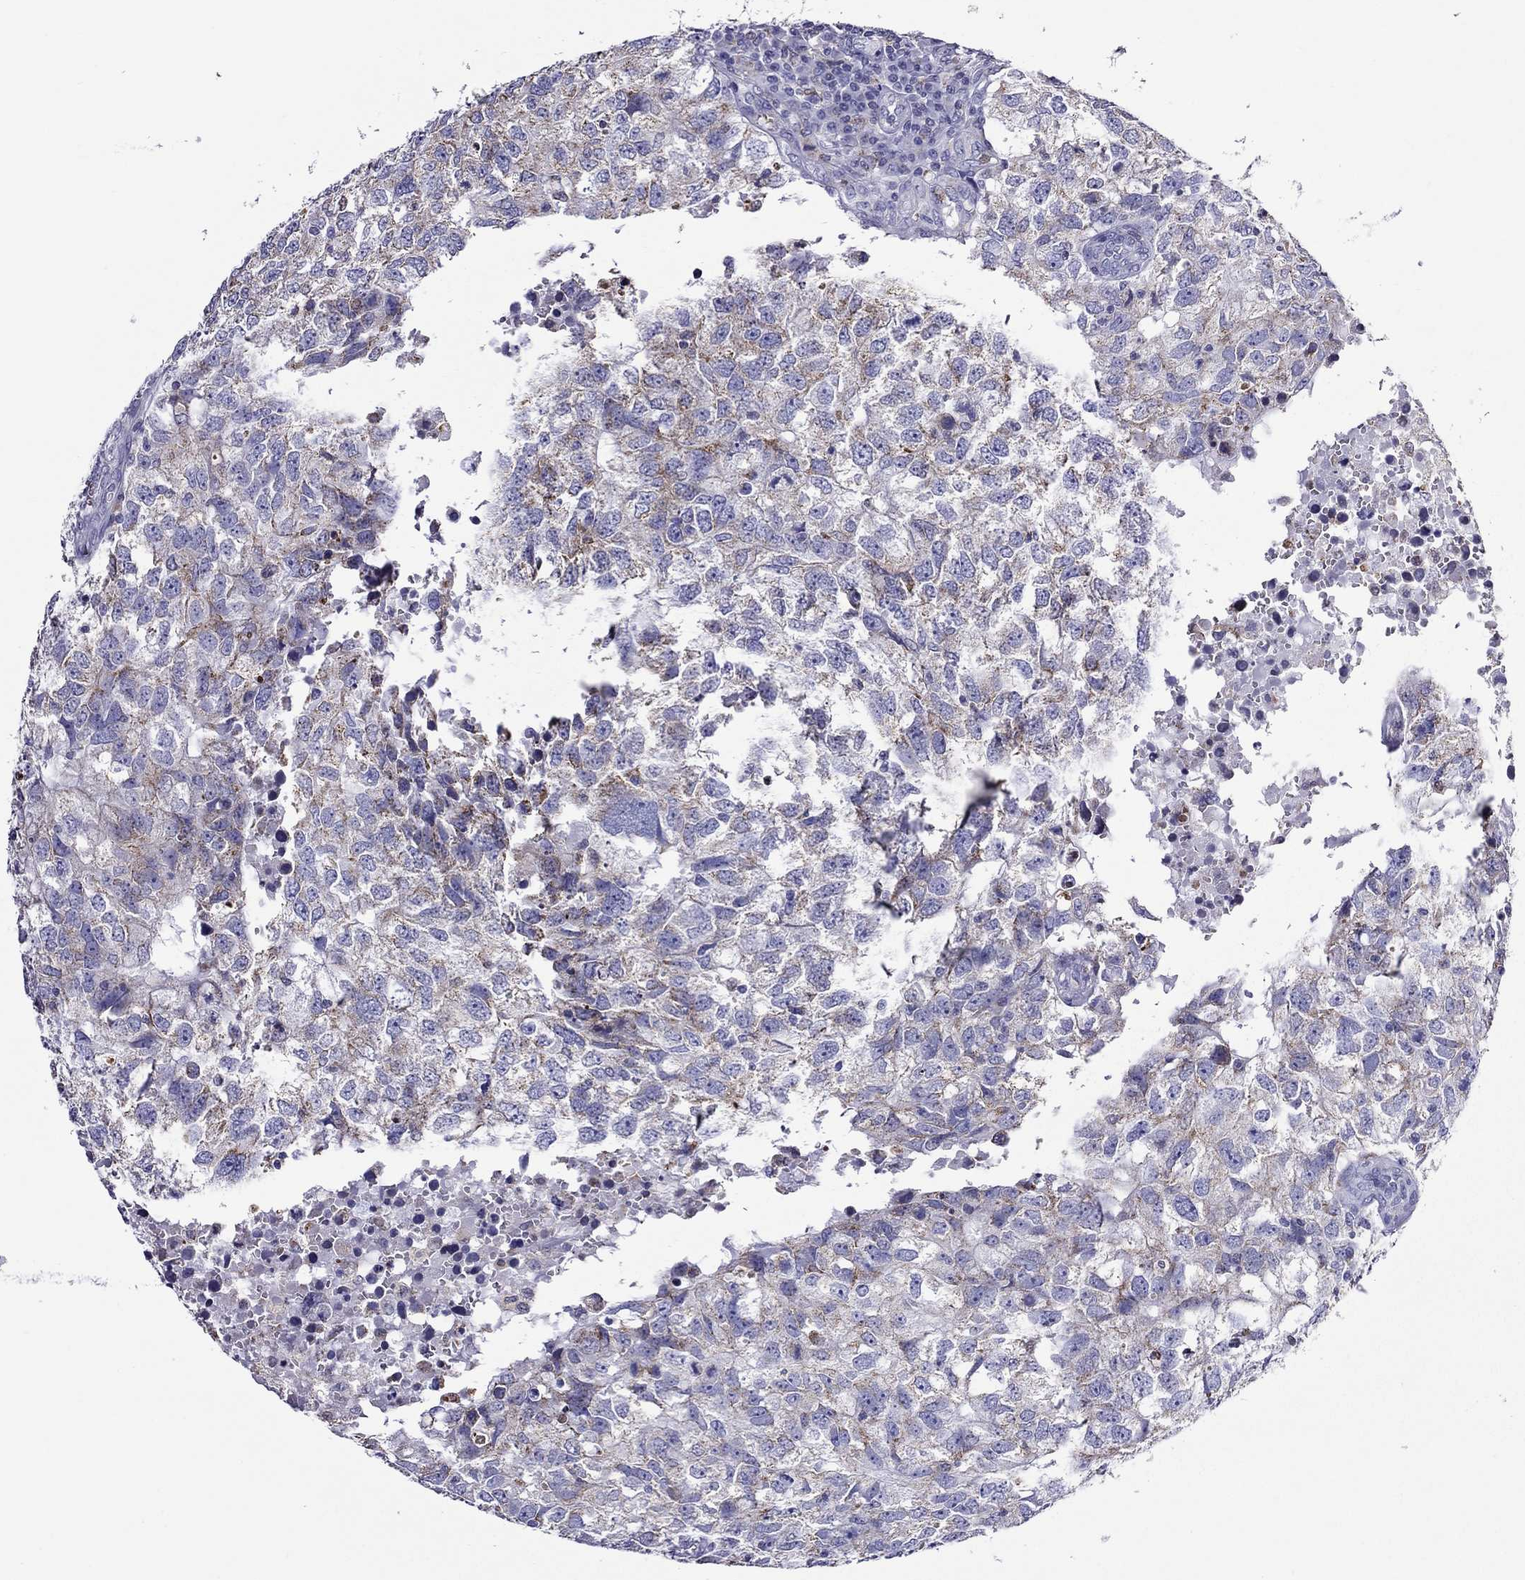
{"staining": {"intensity": "weak", "quantity": "25%-75%", "location": "cytoplasmic/membranous"}, "tissue": "breast cancer", "cell_type": "Tumor cells", "image_type": "cancer", "snomed": [{"axis": "morphology", "description": "Duct carcinoma"}, {"axis": "topography", "description": "Breast"}], "caption": "The micrograph reveals a brown stain indicating the presence of a protein in the cytoplasmic/membranous of tumor cells in breast cancer (infiltrating ductal carcinoma).", "gene": "SCG2", "patient": {"sex": "female", "age": 30}}